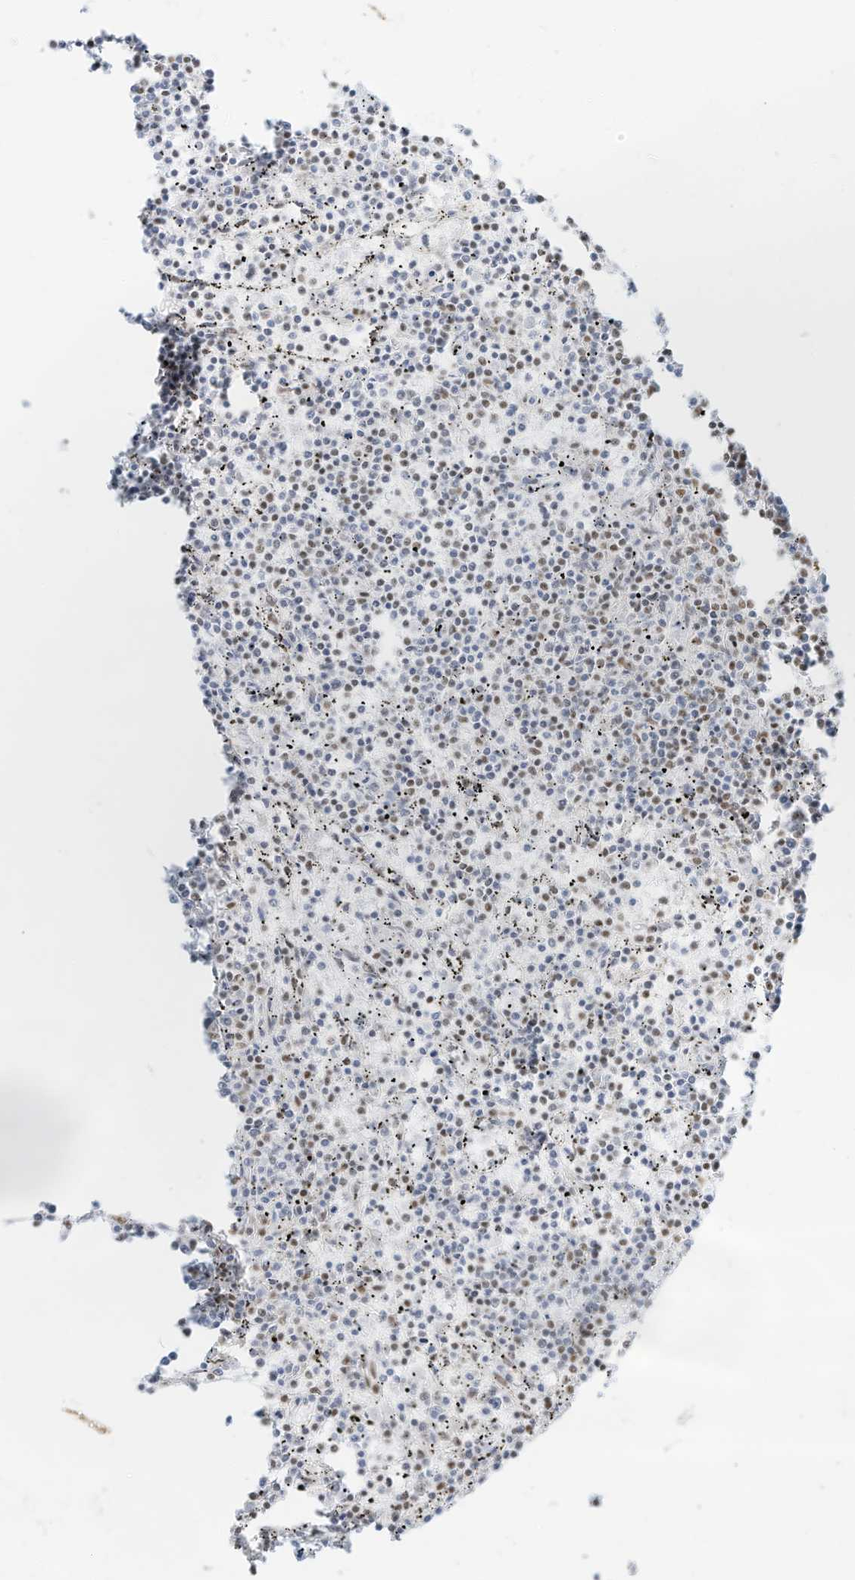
{"staining": {"intensity": "negative", "quantity": "none", "location": "none"}, "tissue": "lymphoma", "cell_type": "Tumor cells", "image_type": "cancer", "snomed": [{"axis": "morphology", "description": "Malignant lymphoma, non-Hodgkin's type, Low grade"}, {"axis": "topography", "description": "Spleen"}], "caption": "High power microscopy micrograph of an immunohistochemistry (IHC) micrograph of low-grade malignant lymphoma, non-Hodgkin's type, revealing no significant expression in tumor cells.", "gene": "NHSL1", "patient": {"sex": "female", "age": 50}}